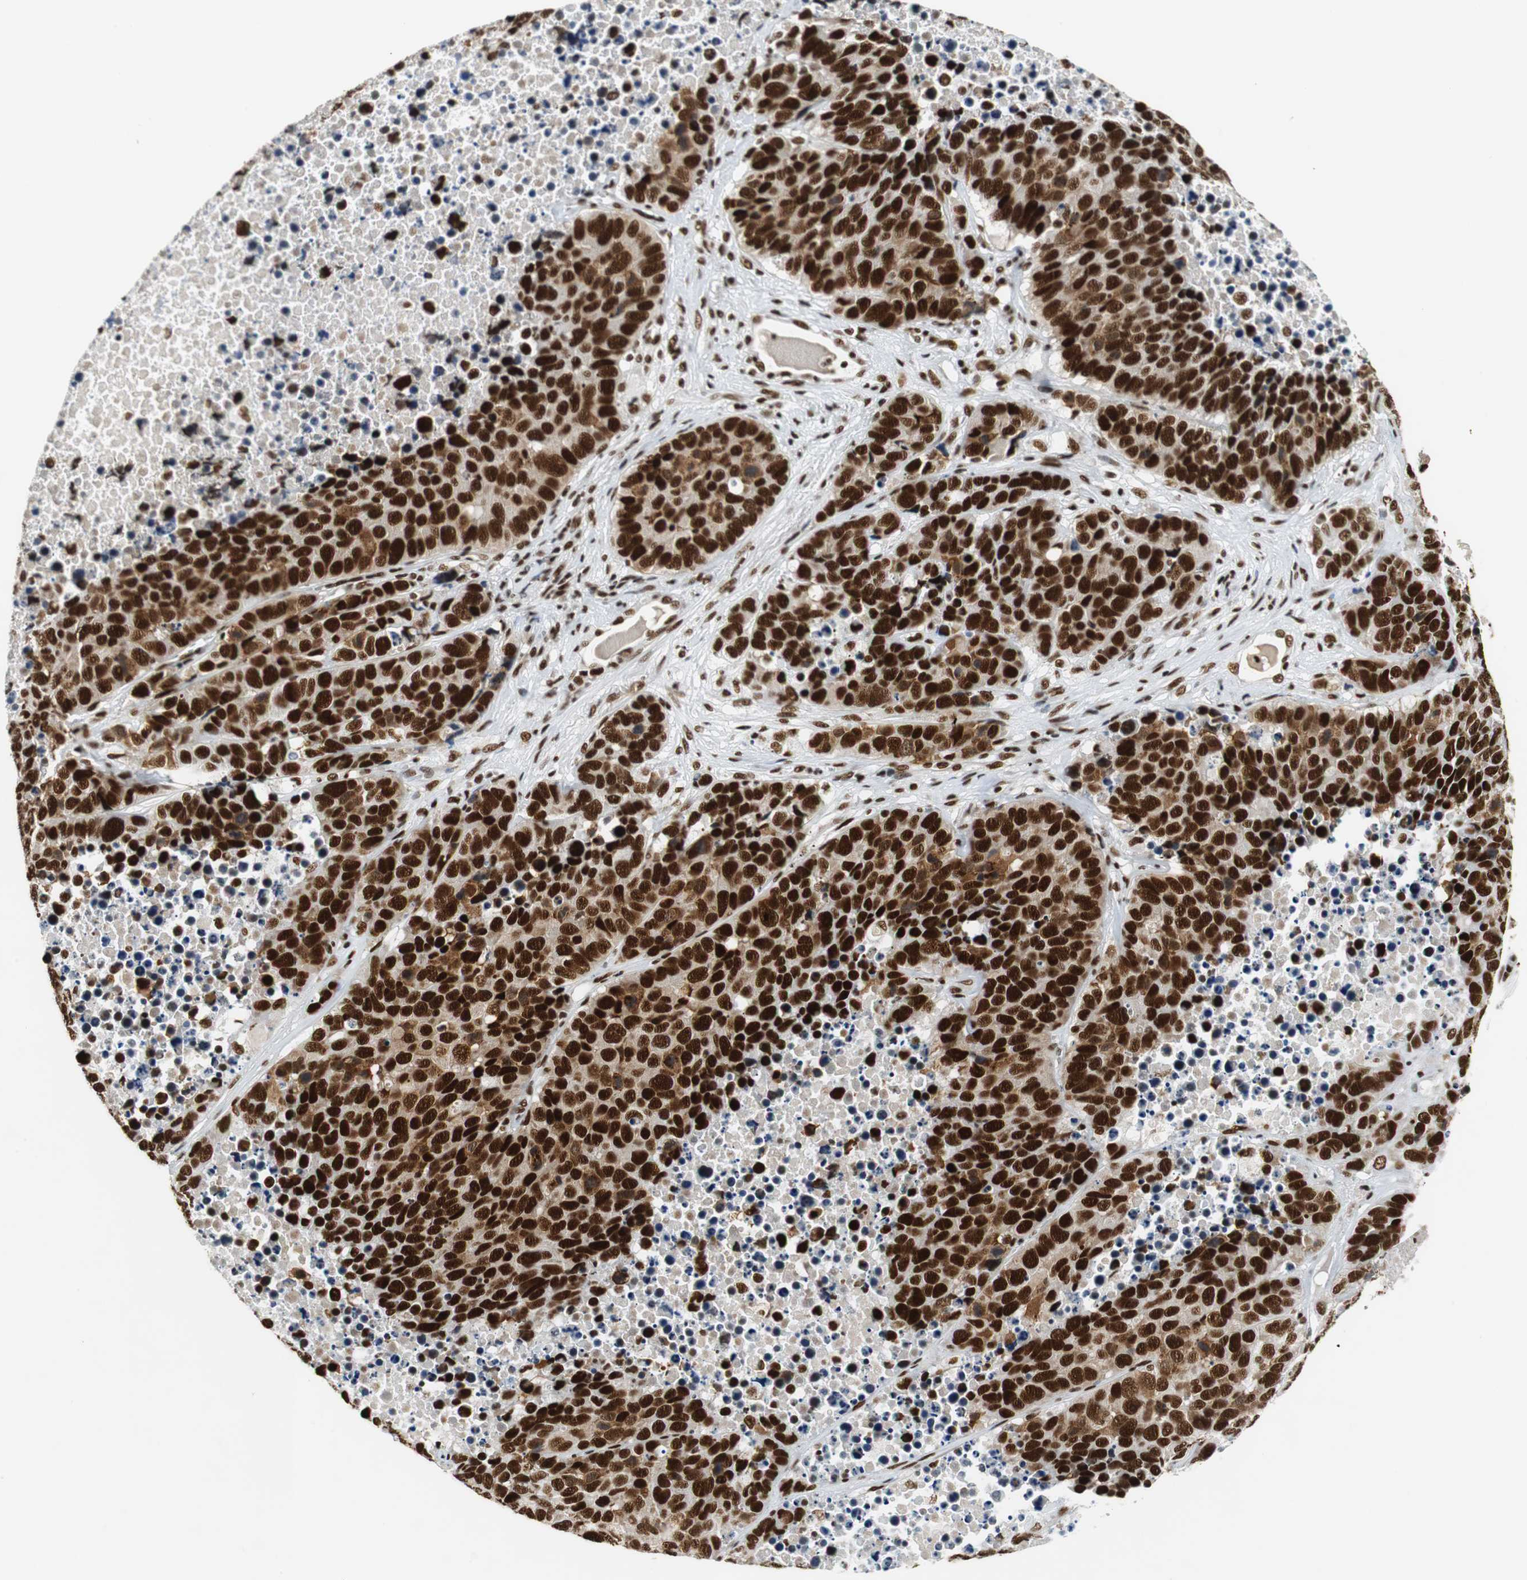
{"staining": {"intensity": "strong", "quantity": ">75%", "location": "nuclear"}, "tissue": "carcinoid", "cell_type": "Tumor cells", "image_type": "cancer", "snomed": [{"axis": "morphology", "description": "Carcinoid, malignant, NOS"}, {"axis": "topography", "description": "Lung"}], "caption": "Tumor cells display strong nuclear expression in about >75% of cells in carcinoid.", "gene": "PRKDC", "patient": {"sex": "male", "age": 60}}